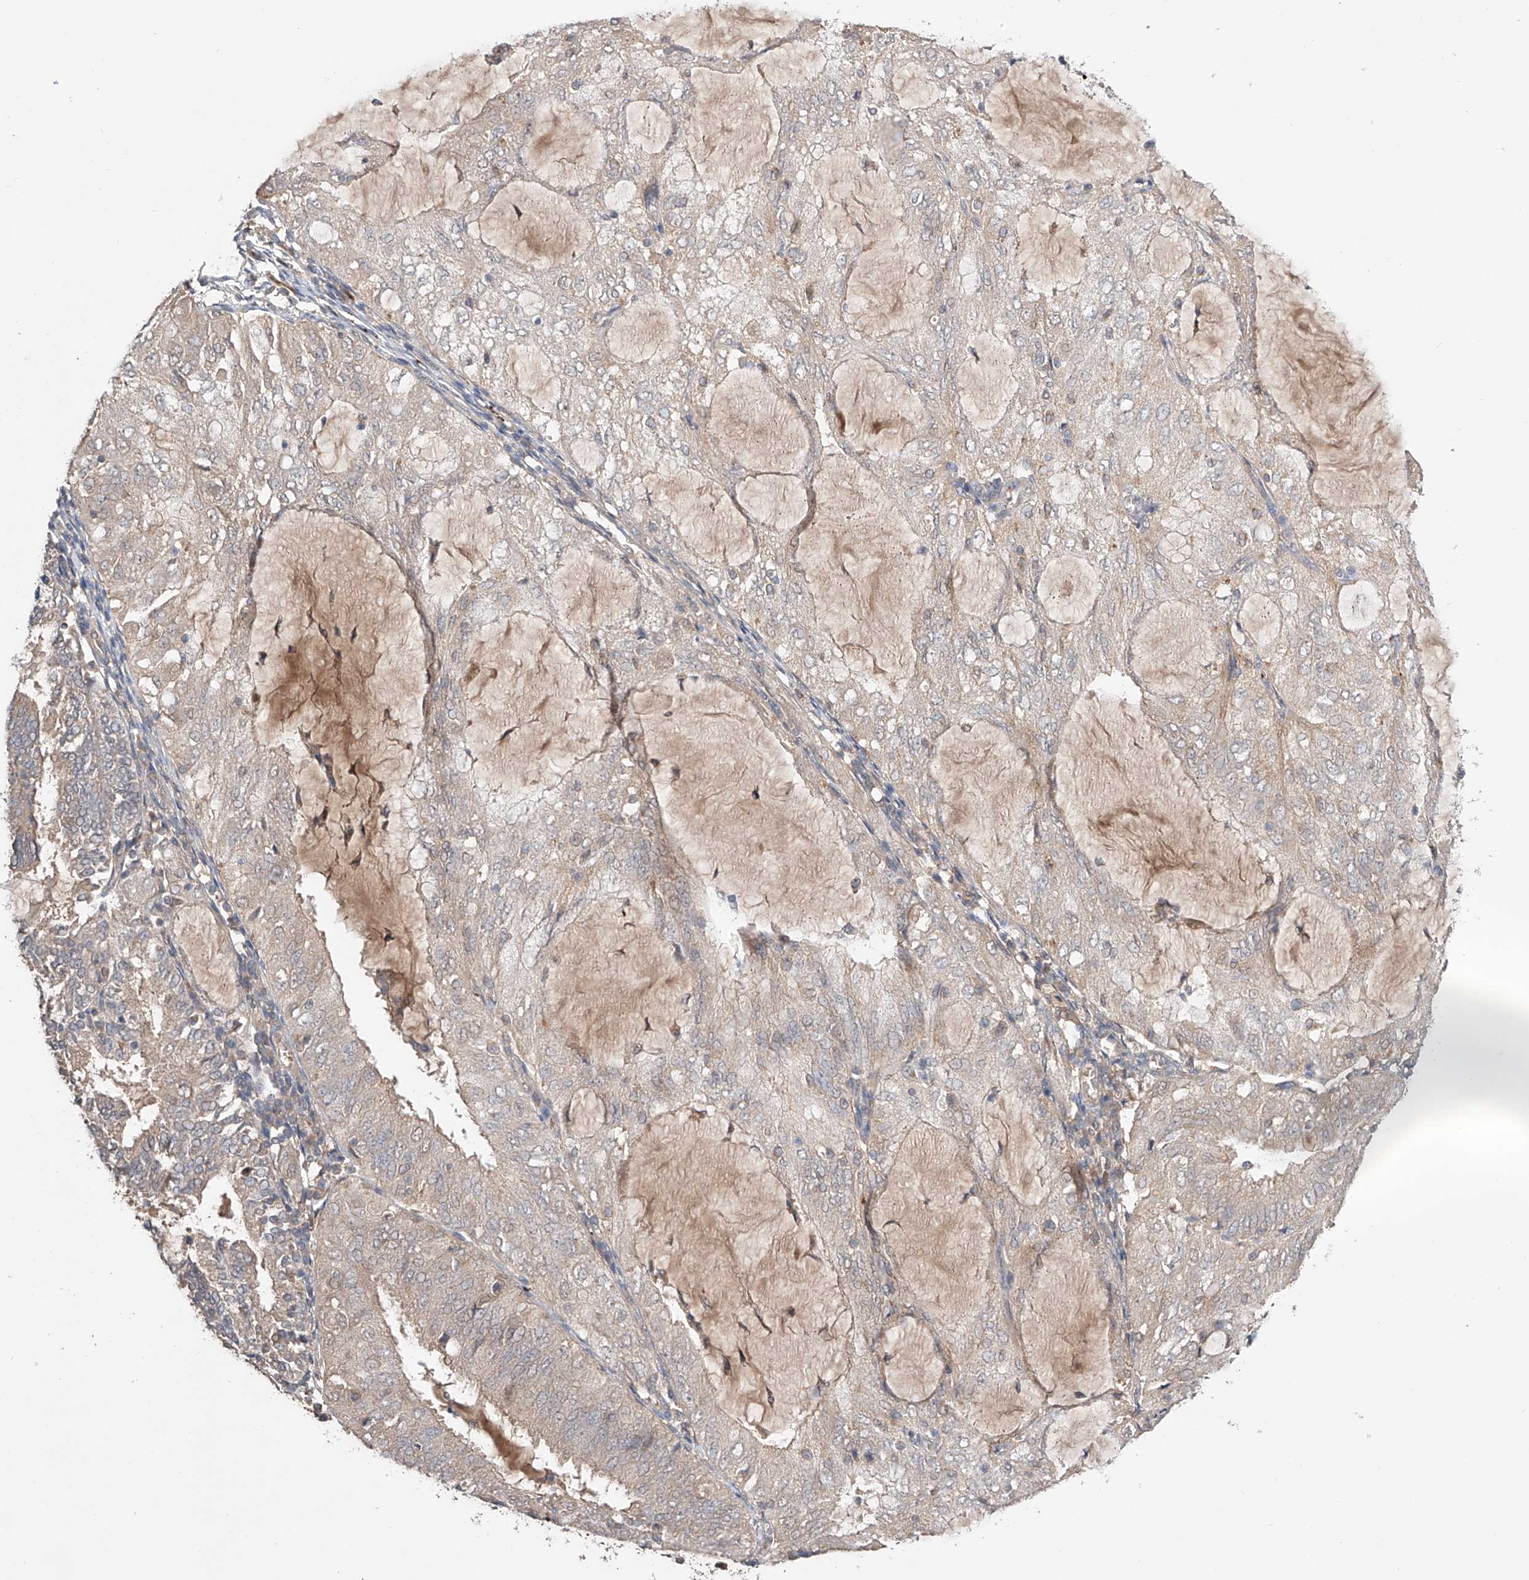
{"staining": {"intensity": "negative", "quantity": "none", "location": "none"}, "tissue": "endometrial cancer", "cell_type": "Tumor cells", "image_type": "cancer", "snomed": [{"axis": "morphology", "description": "Adenocarcinoma, NOS"}, {"axis": "topography", "description": "Endometrium"}], "caption": "The micrograph displays no significant positivity in tumor cells of adenocarcinoma (endometrial).", "gene": "ZFHX2", "patient": {"sex": "female", "age": 81}}